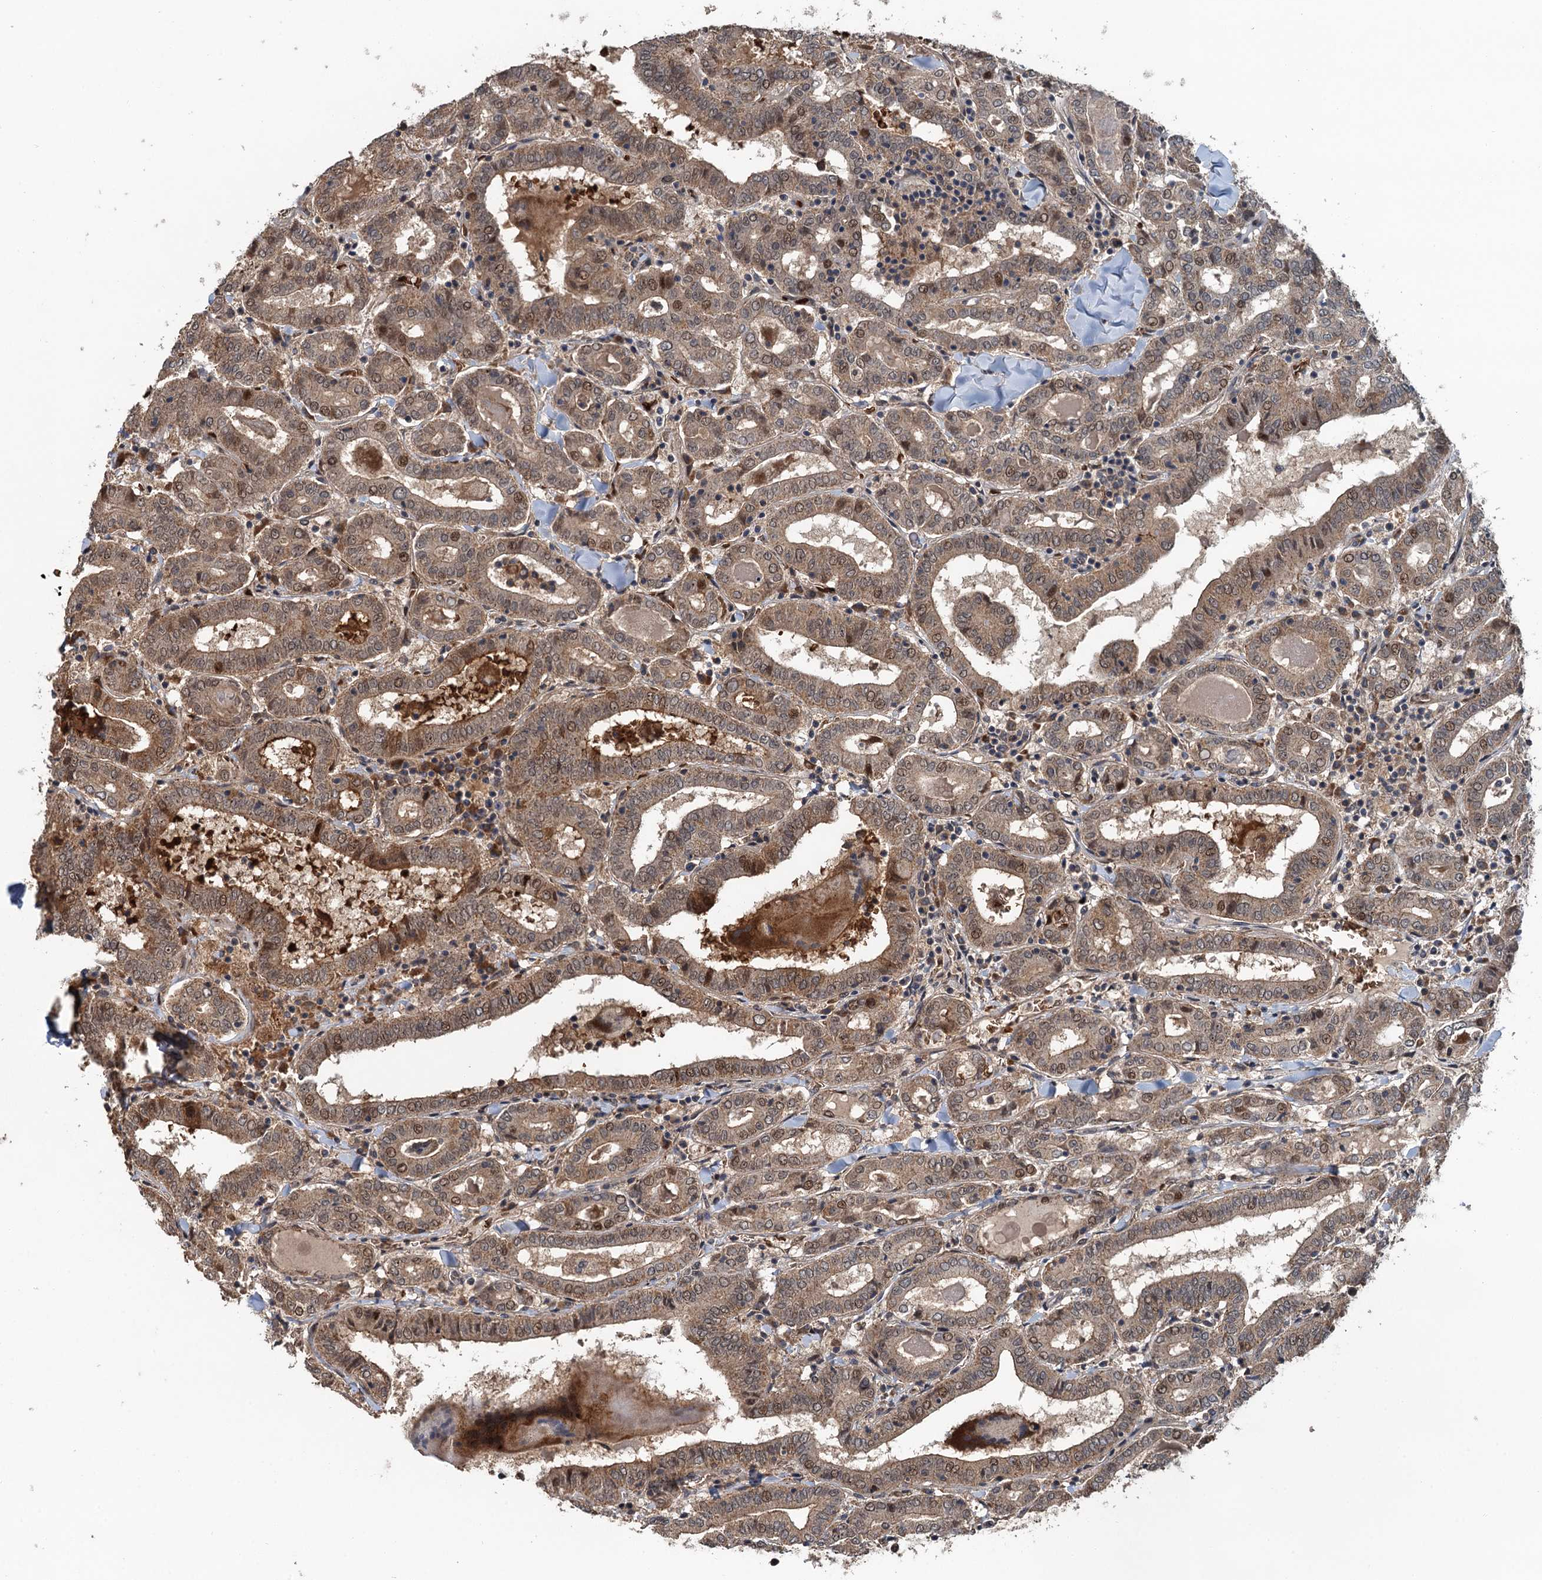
{"staining": {"intensity": "moderate", "quantity": ">75%", "location": "cytoplasmic/membranous,nuclear"}, "tissue": "thyroid cancer", "cell_type": "Tumor cells", "image_type": "cancer", "snomed": [{"axis": "morphology", "description": "Papillary adenocarcinoma, NOS"}, {"axis": "topography", "description": "Thyroid gland"}], "caption": "Thyroid cancer (papillary adenocarcinoma) was stained to show a protein in brown. There is medium levels of moderate cytoplasmic/membranous and nuclear staining in approximately >75% of tumor cells.", "gene": "SNX32", "patient": {"sex": "female", "age": 72}}